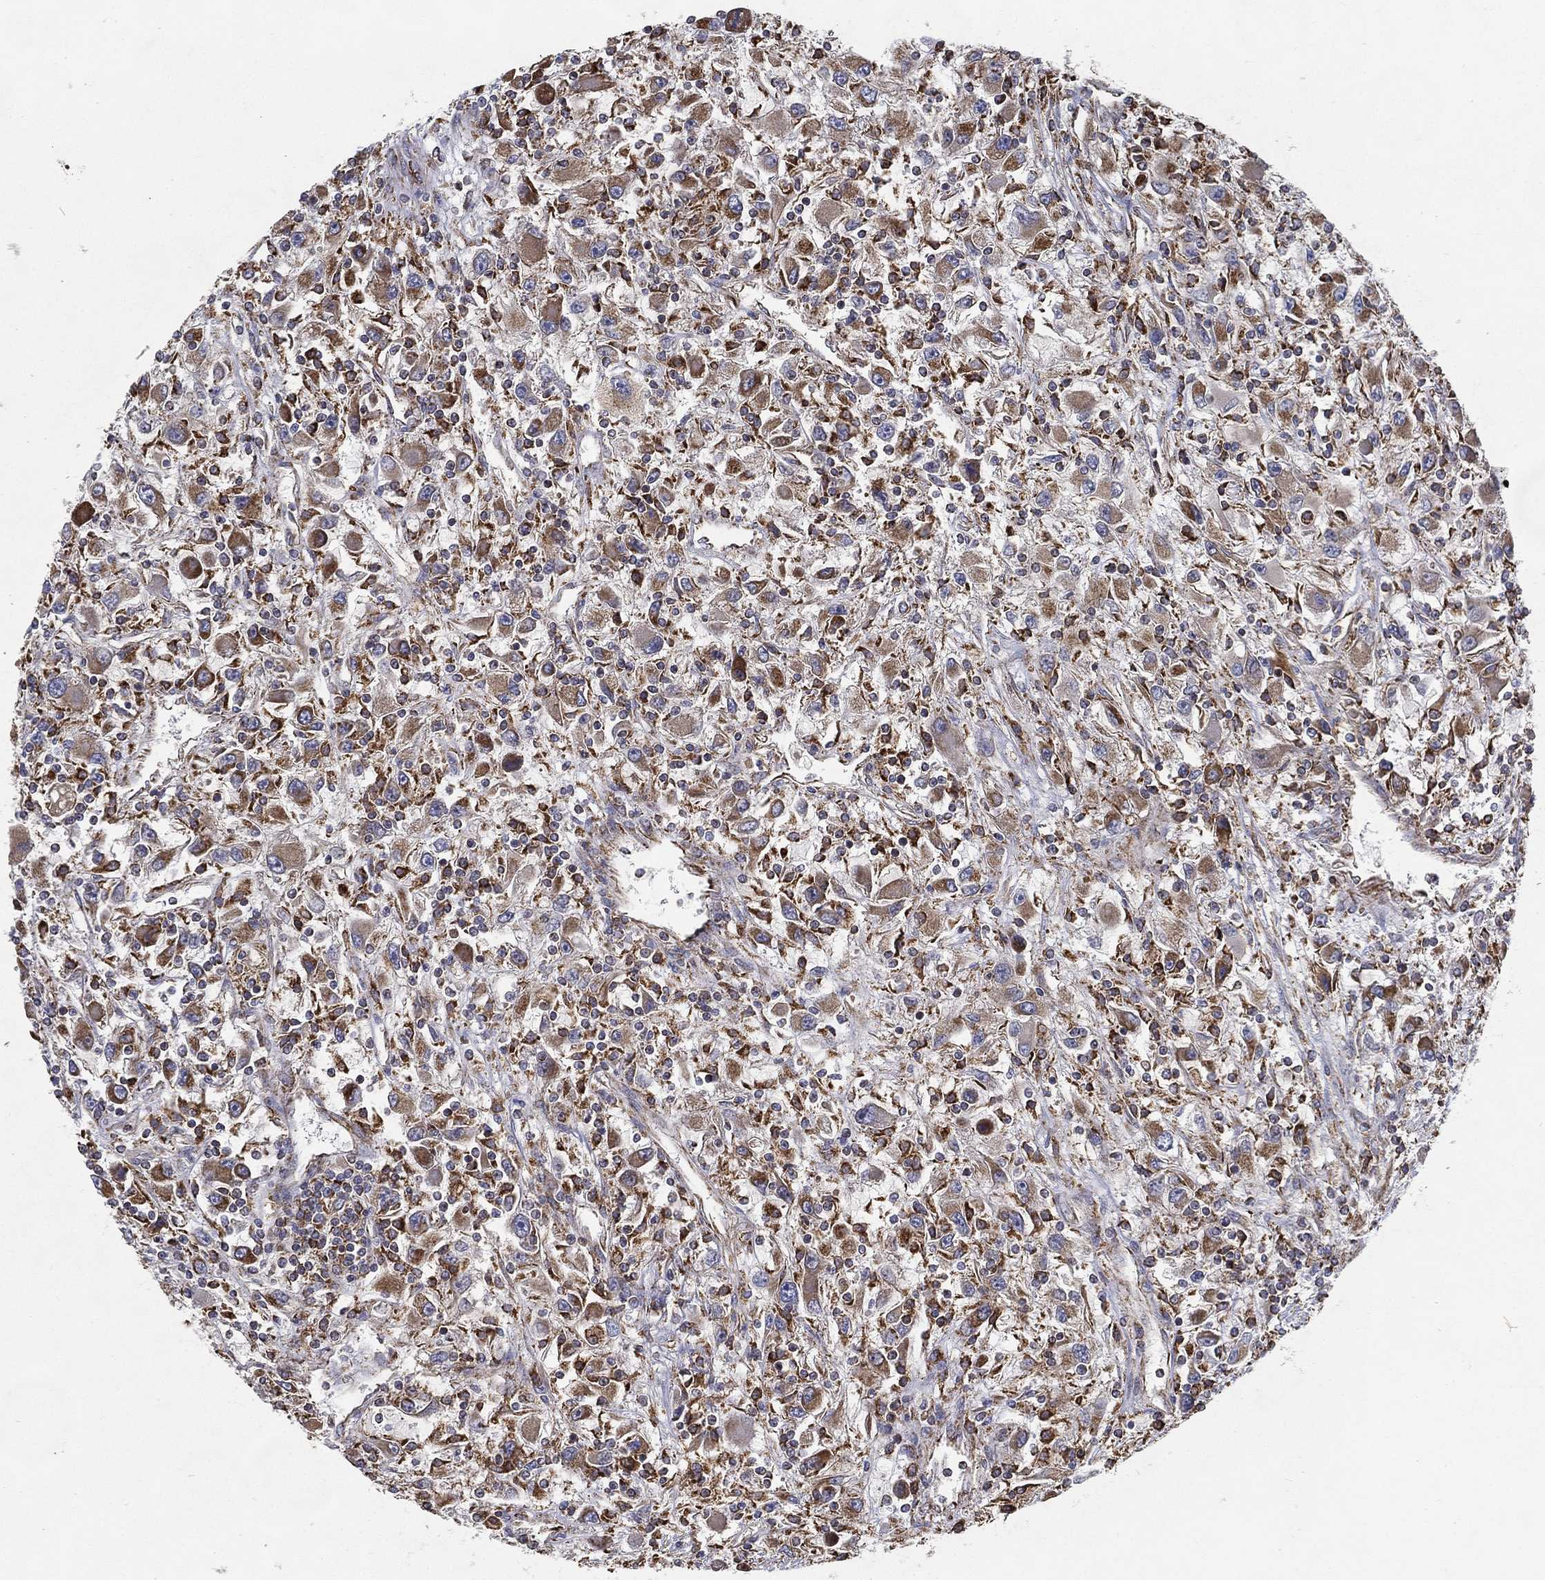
{"staining": {"intensity": "strong", "quantity": "25%-75%", "location": "cytoplasmic/membranous"}, "tissue": "renal cancer", "cell_type": "Tumor cells", "image_type": "cancer", "snomed": [{"axis": "morphology", "description": "Adenocarcinoma, NOS"}, {"axis": "topography", "description": "Kidney"}], "caption": "There is high levels of strong cytoplasmic/membranous positivity in tumor cells of adenocarcinoma (renal), as demonstrated by immunohistochemical staining (brown color).", "gene": "MT-CYB", "patient": {"sex": "female", "age": 67}}